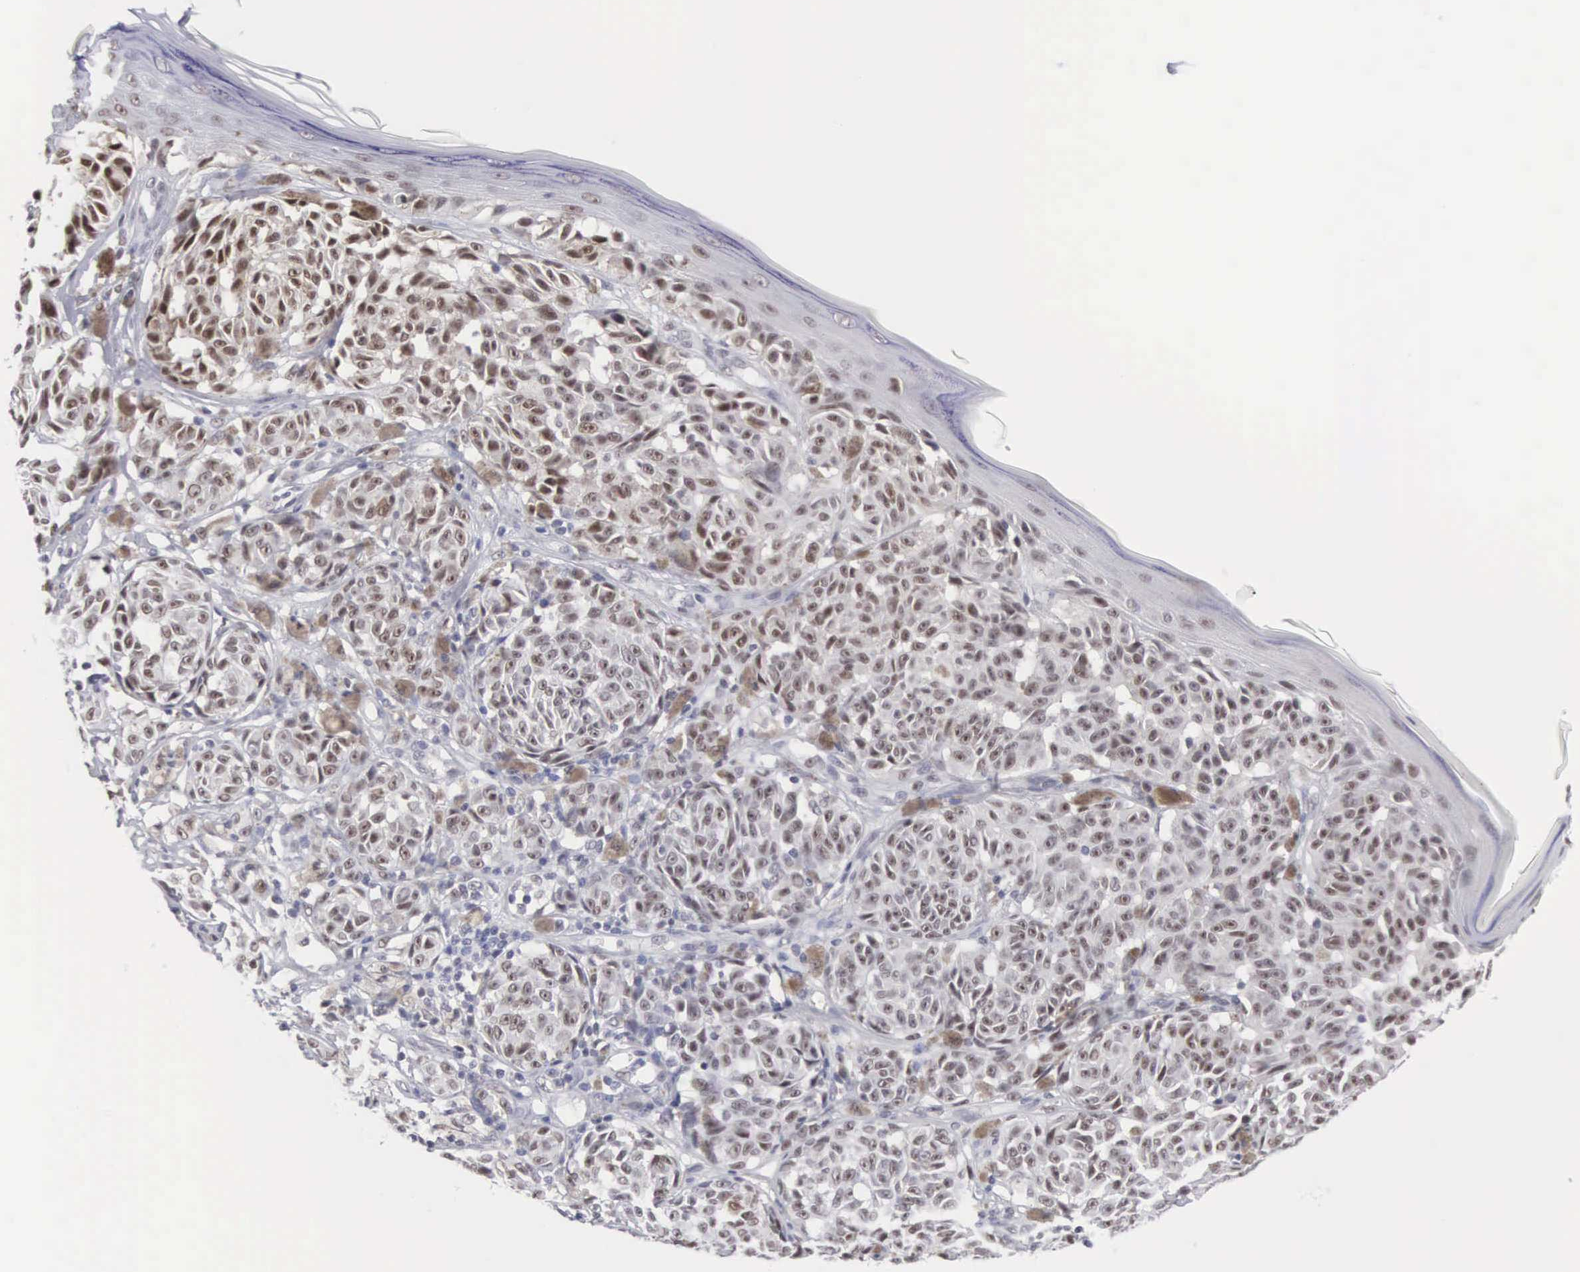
{"staining": {"intensity": "moderate", "quantity": ">75%", "location": "nuclear"}, "tissue": "melanoma", "cell_type": "Tumor cells", "image_type": "cancer", "snomed": [{"axis": "morphology", "description": "Malignant melanoma, NOS"}, {"axis": "topography", "description": "Skin"}], "caption": "IHC micrograph of neoplastic tissue: human malignant melanoma stained using immunohistochemistry reveals medium levels of moderate protein expression localized specifically in the nuclear of tumor cells, appearing as a nuclear brown color.", "gene": "MNAT1", "patient": {"sex": "male", "age": 49}}